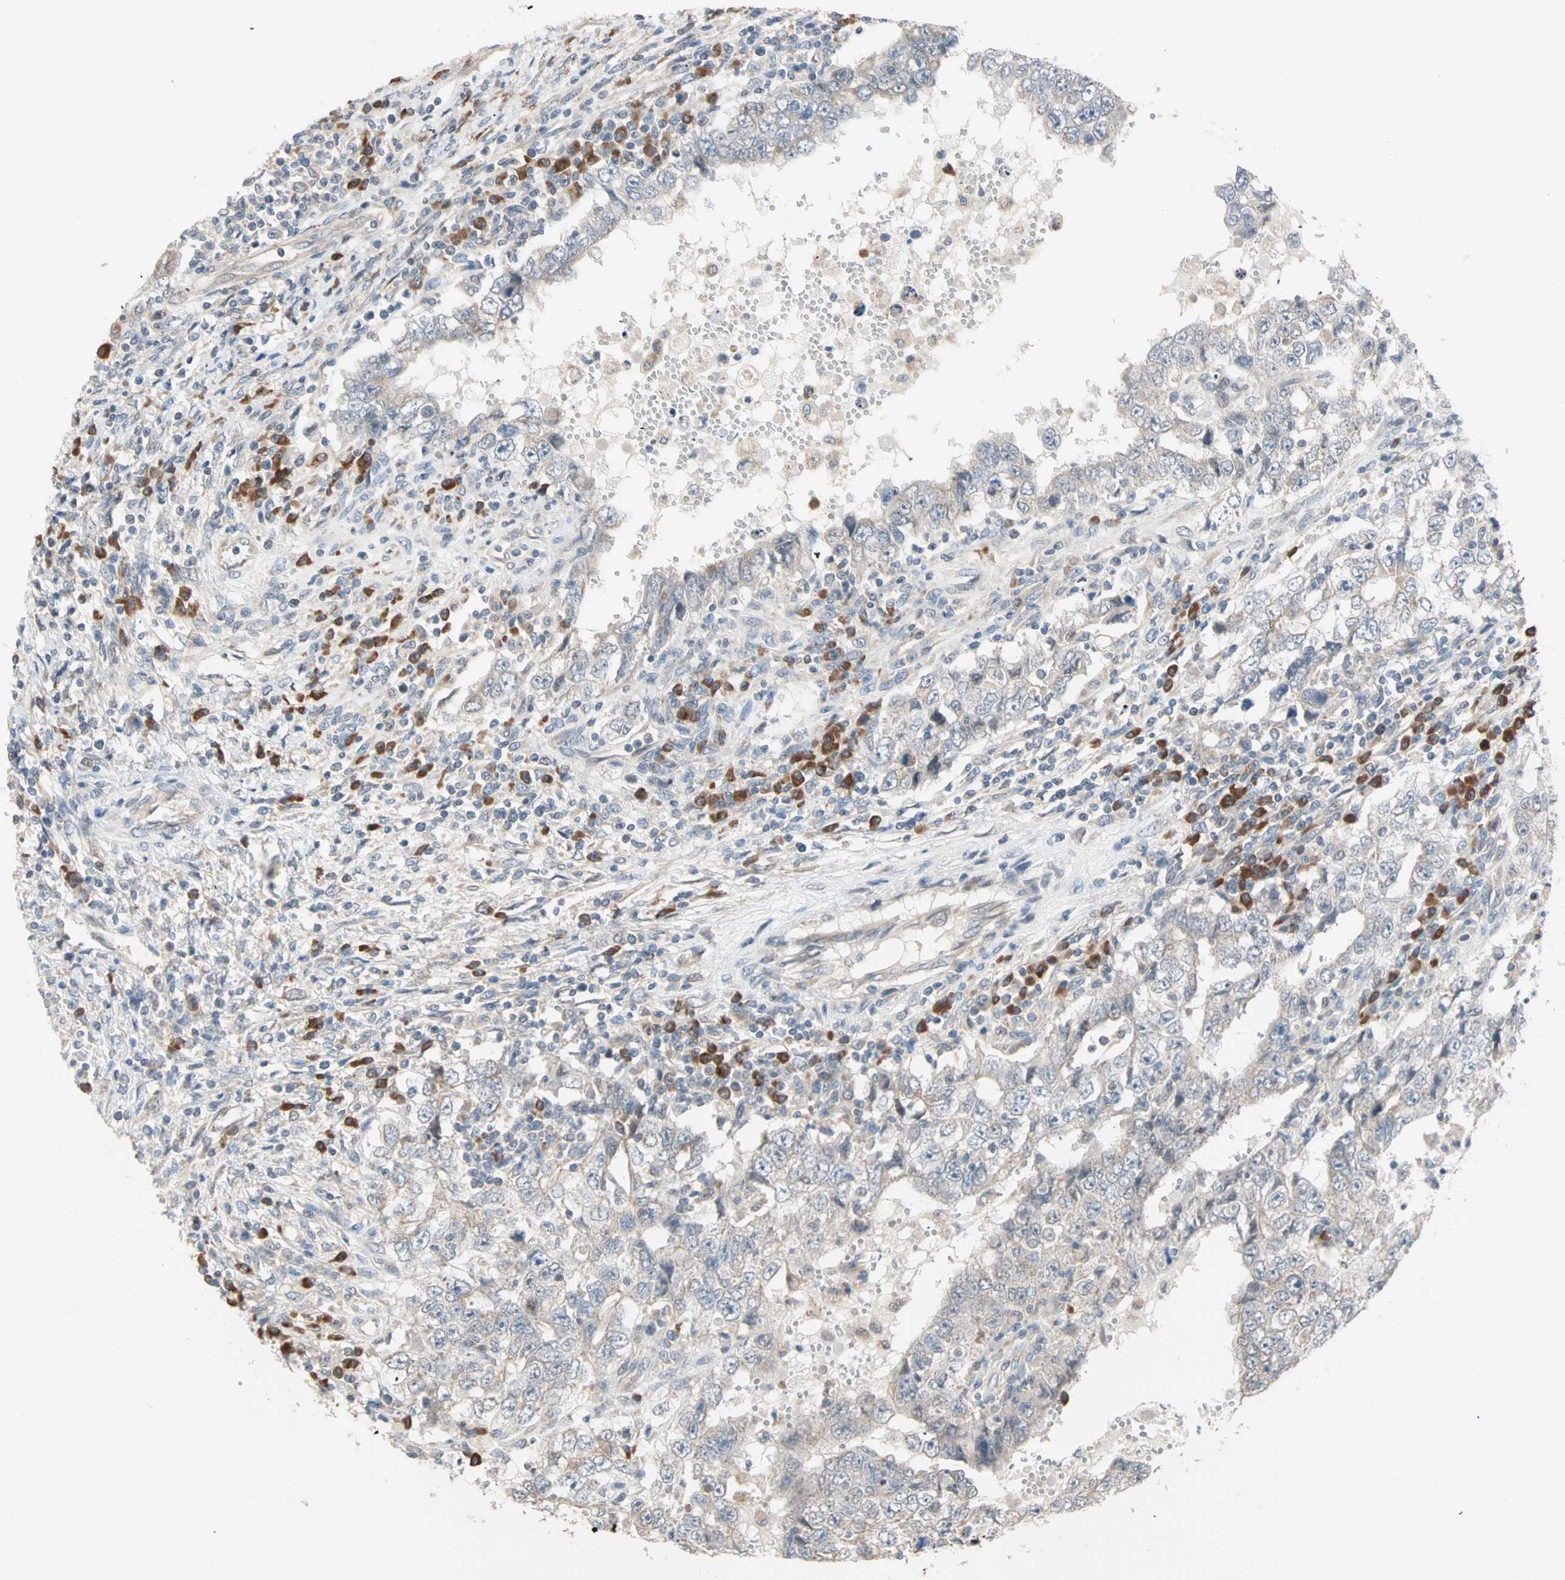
{"staining": {"intensity": "weak", "quantity": "<25%", "location": "cytoplasmic/membranous"}, "tissue": "testis cancer", "cell_type": "Tumor cells", "image_type": "cancer", "snomed": [{"axis": "morphology", "description": "Carcinoma, Embryonal, NOS"}, {"axis": "topography", "description": "Testis"}], "caption": "Testis embryonal carcinoma was stained to show a protein in brown. There is no significant expression in tumor cells.", "gene": "SAR1A", "patient": {"sex": "male", "age": 26}}